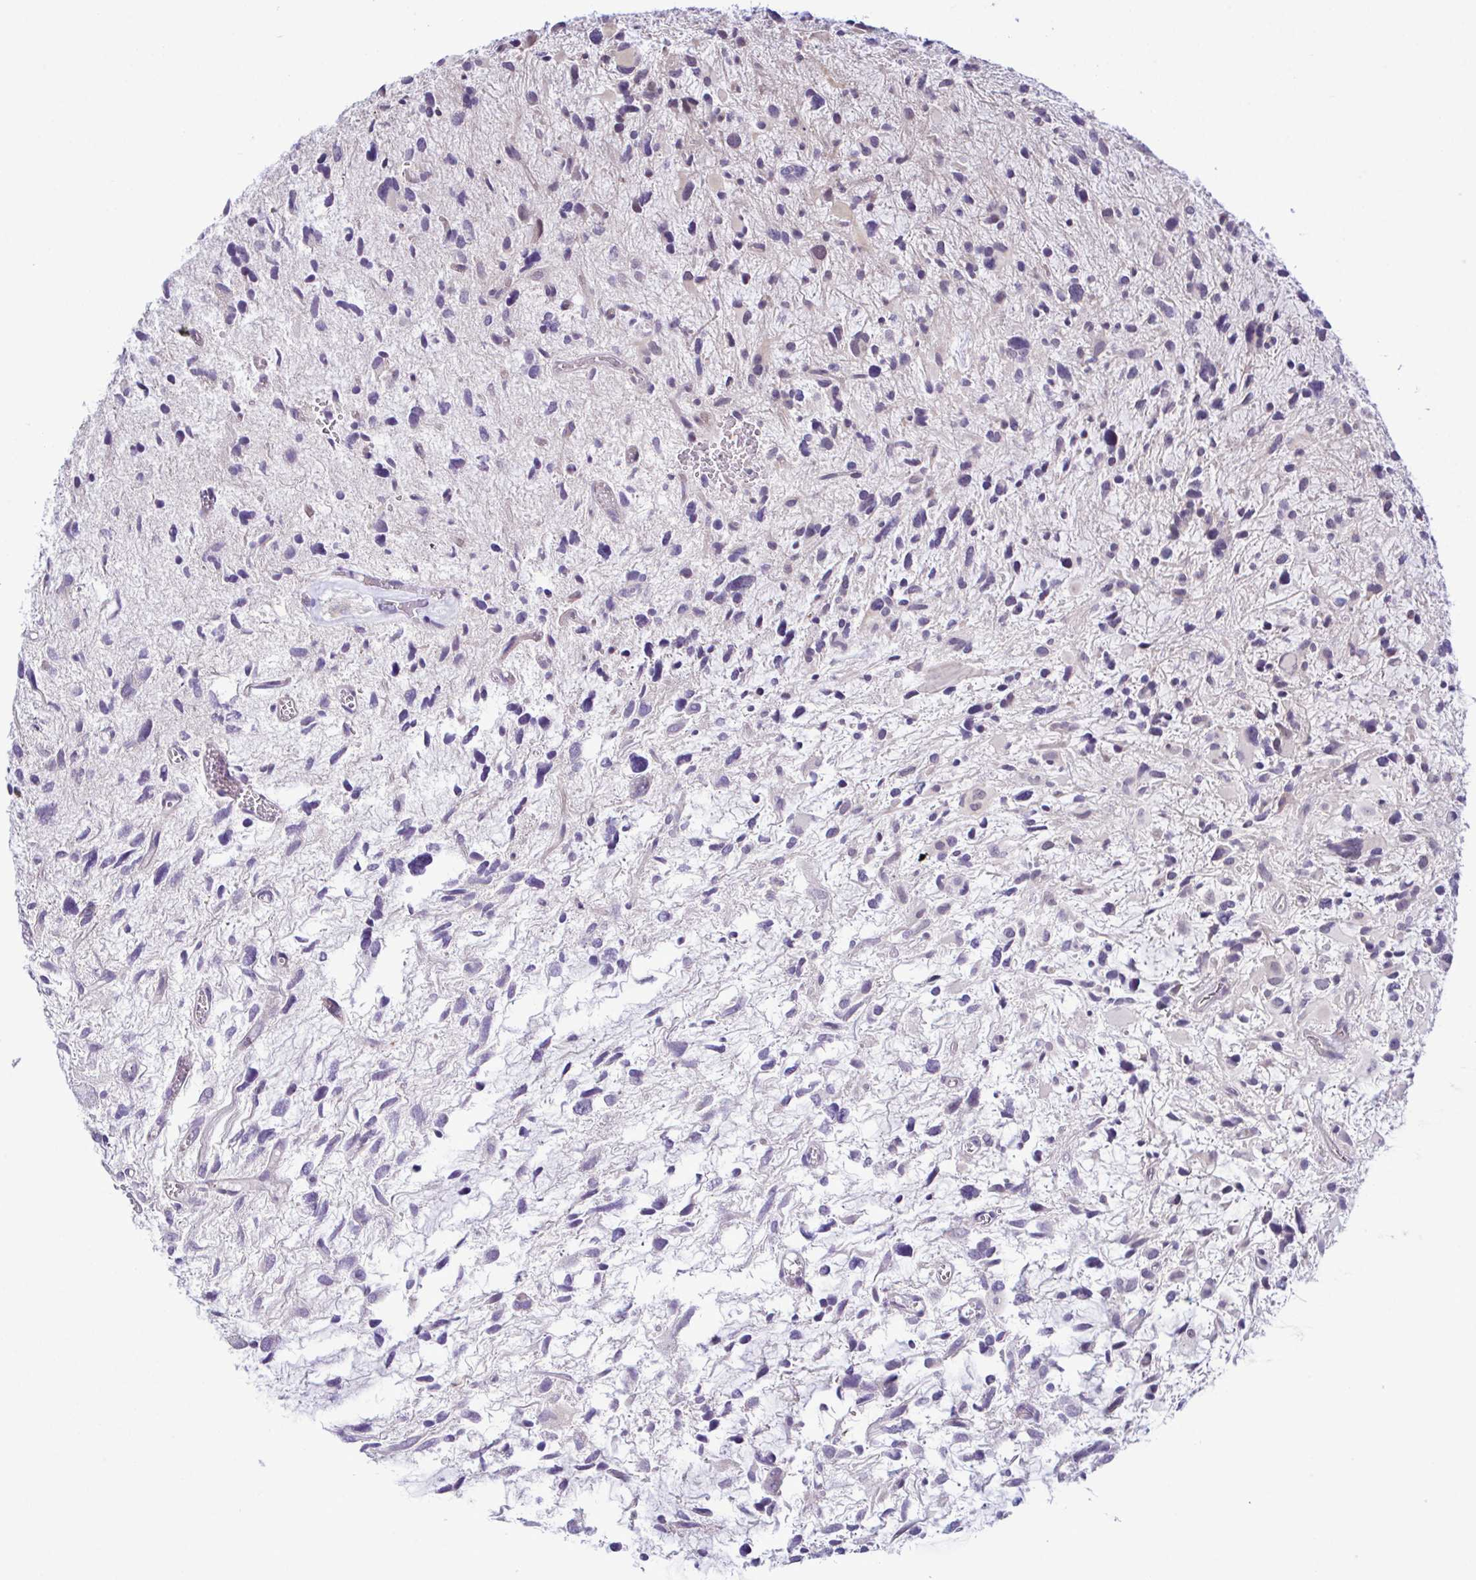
{"staining": {"intensity": "negative", "quantity": "none", "location": "none"}, "tissue": "glioma", "cell_type": "Tumor cells", "image_type": "cancer", "snomed": [{"axis": "morphology", "description": "Glioma, malignant, High grade"}, {"axis": "topography", "description": "Brain"}], "caption": "Tumor cells are negative for brown protein staining in glioma.", "gene": "SYNPO2L", "patient": {"sex": "female", "age": 11}}